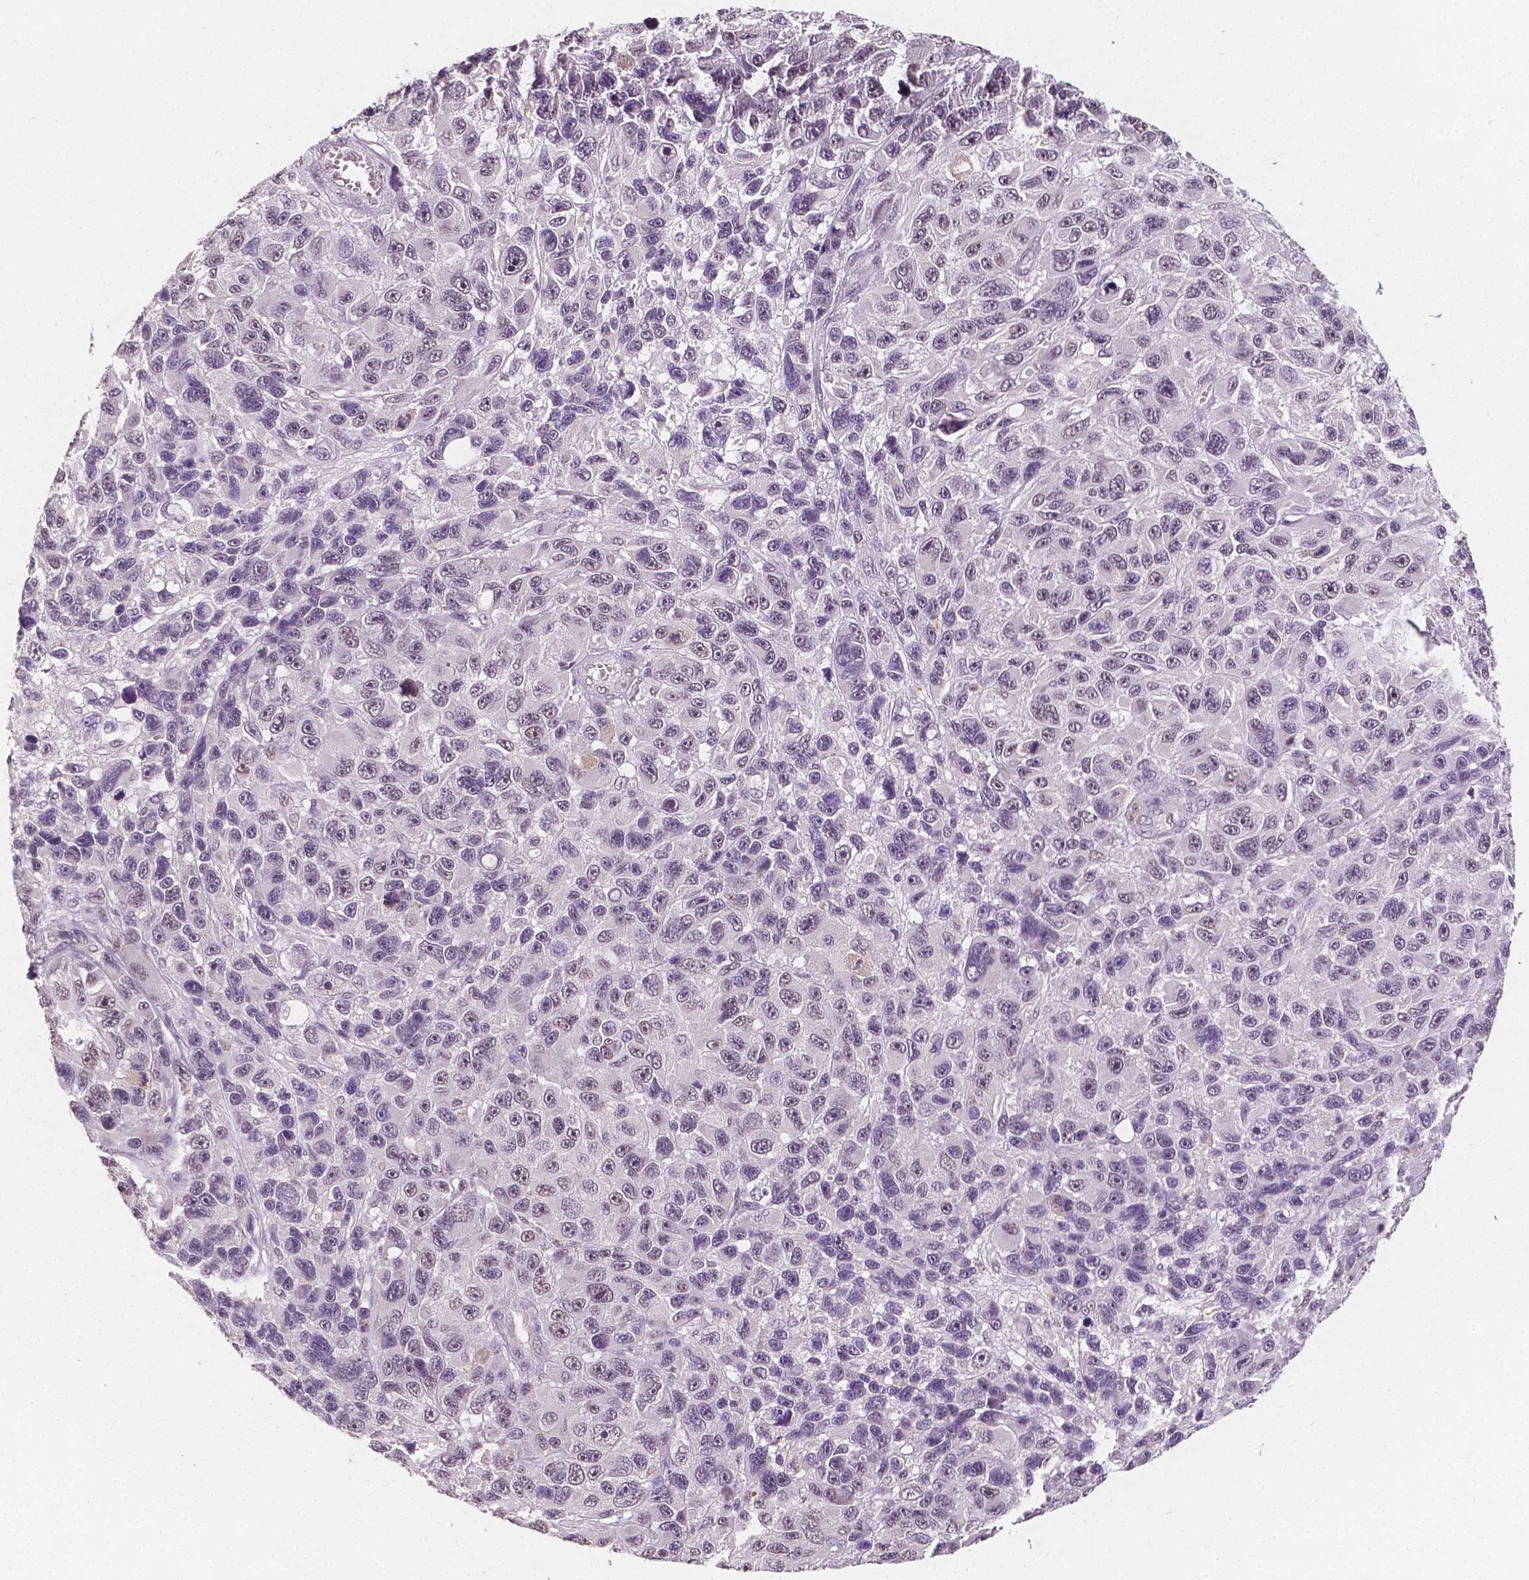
{"staining": {"intensity": "negative", "quantity": "none", "location": "none"}, "tissue": "melanoma", "cell_type": "Tumor cells", "image_type": "cancer", "snomed": [{"axis": "morphology", "description": "Malignant melanoma, NOS"}, {"axis": "topography", "description": "Skin"}], "caption": "The photomicrograph displays no significant expression in tumor cells of malignant melanoma.", "gene": "NOLC1", "patient": {"sex": "male", "age": 53}}